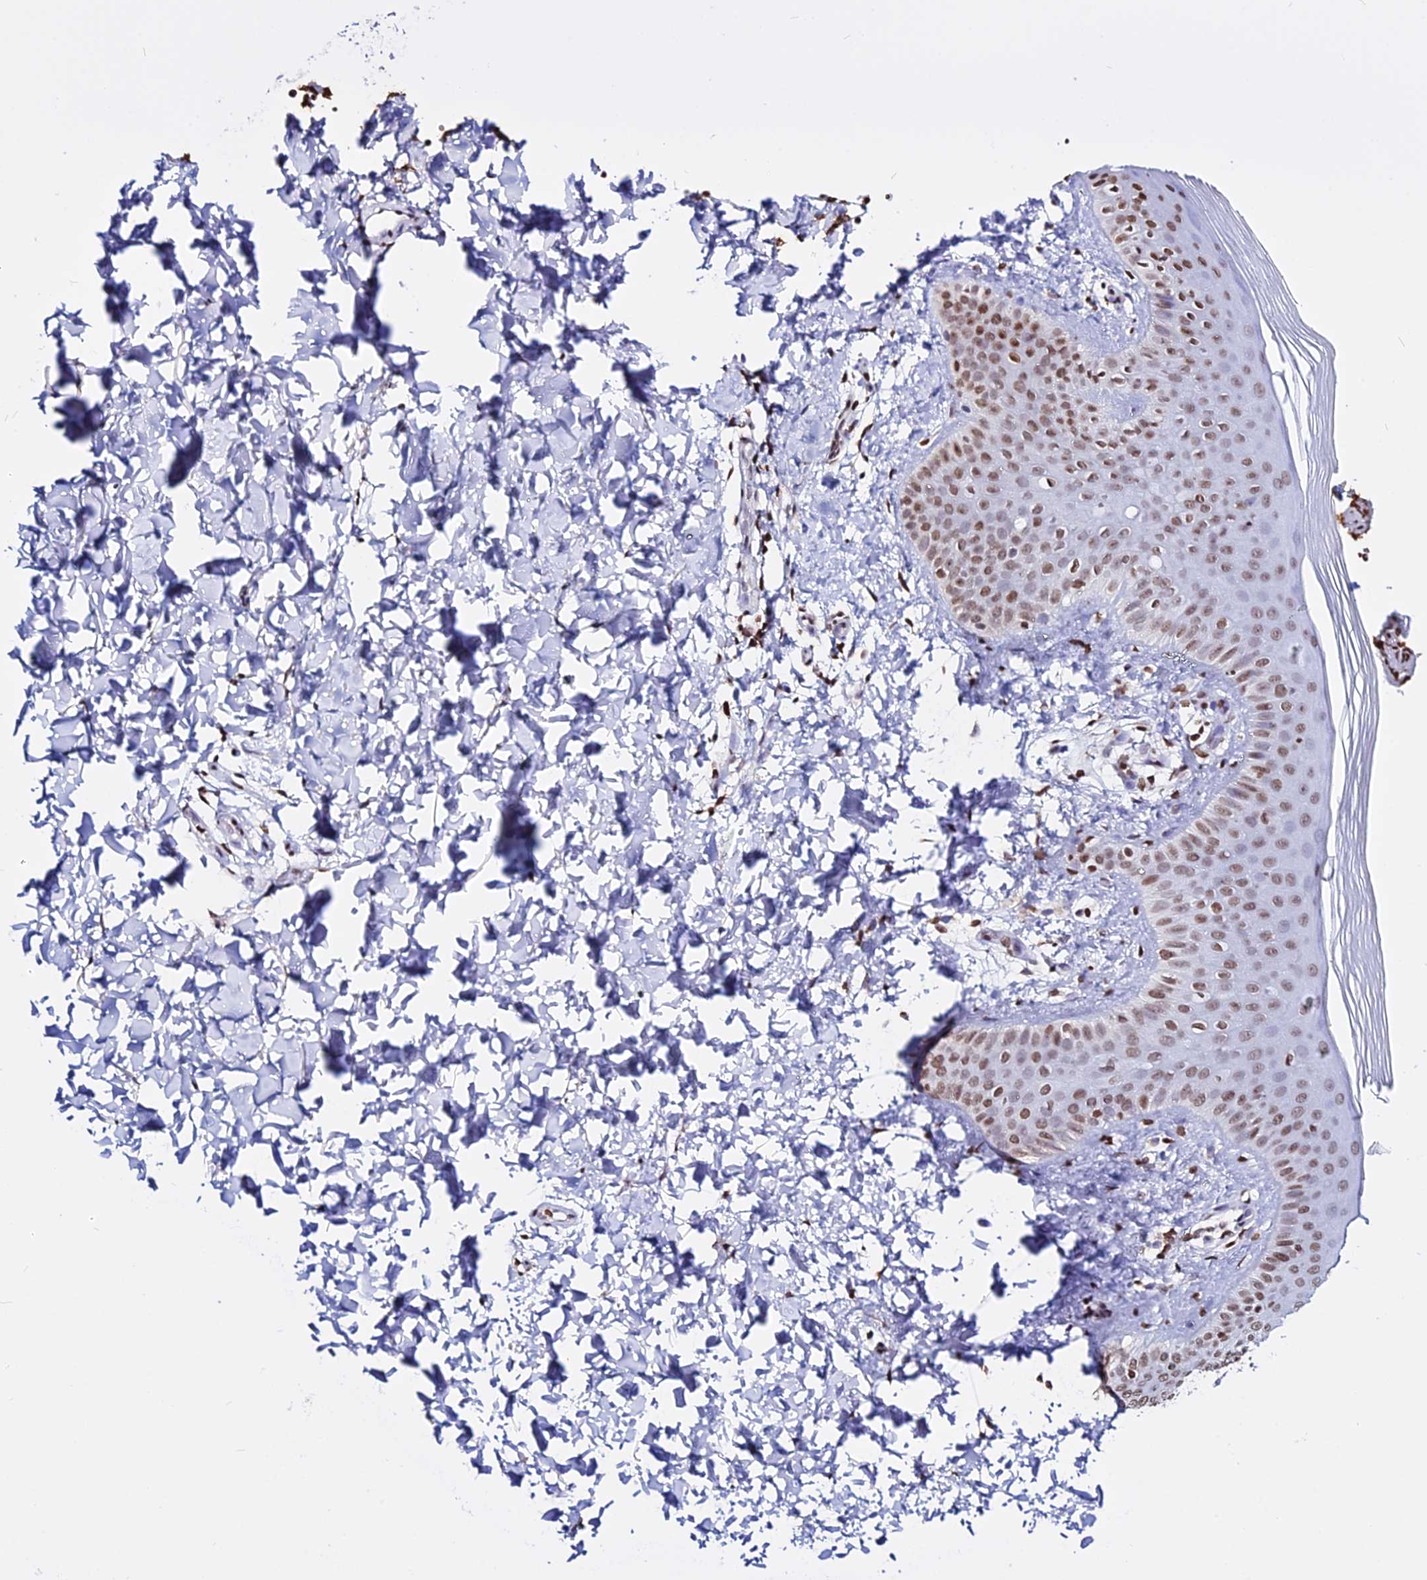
{"staining": {"intensity": "moderate", "quantity": ">75%", "location": "nuclear"}, "tissue": "skin", "cell_type": "Epidermal cells", "image_type": "normal", "snomed": [{"axis": "morphology", "description": "Normal tissue, NOS"}, {"axis": "morphology", "description": "Inflammation, NOS"}, {"axis": "topography", "description": "Soft tissue"}, {"axis": "topography", "description": "Anal"}], "caption": "Immunohistochemical staining of unremarkable skin demonstrates medium levels of moderate nuclear expression in approximately >75% of epidermal cells.", "gene": "ENSG00000282988", "patient": {"sex": "female", "age": 15}}